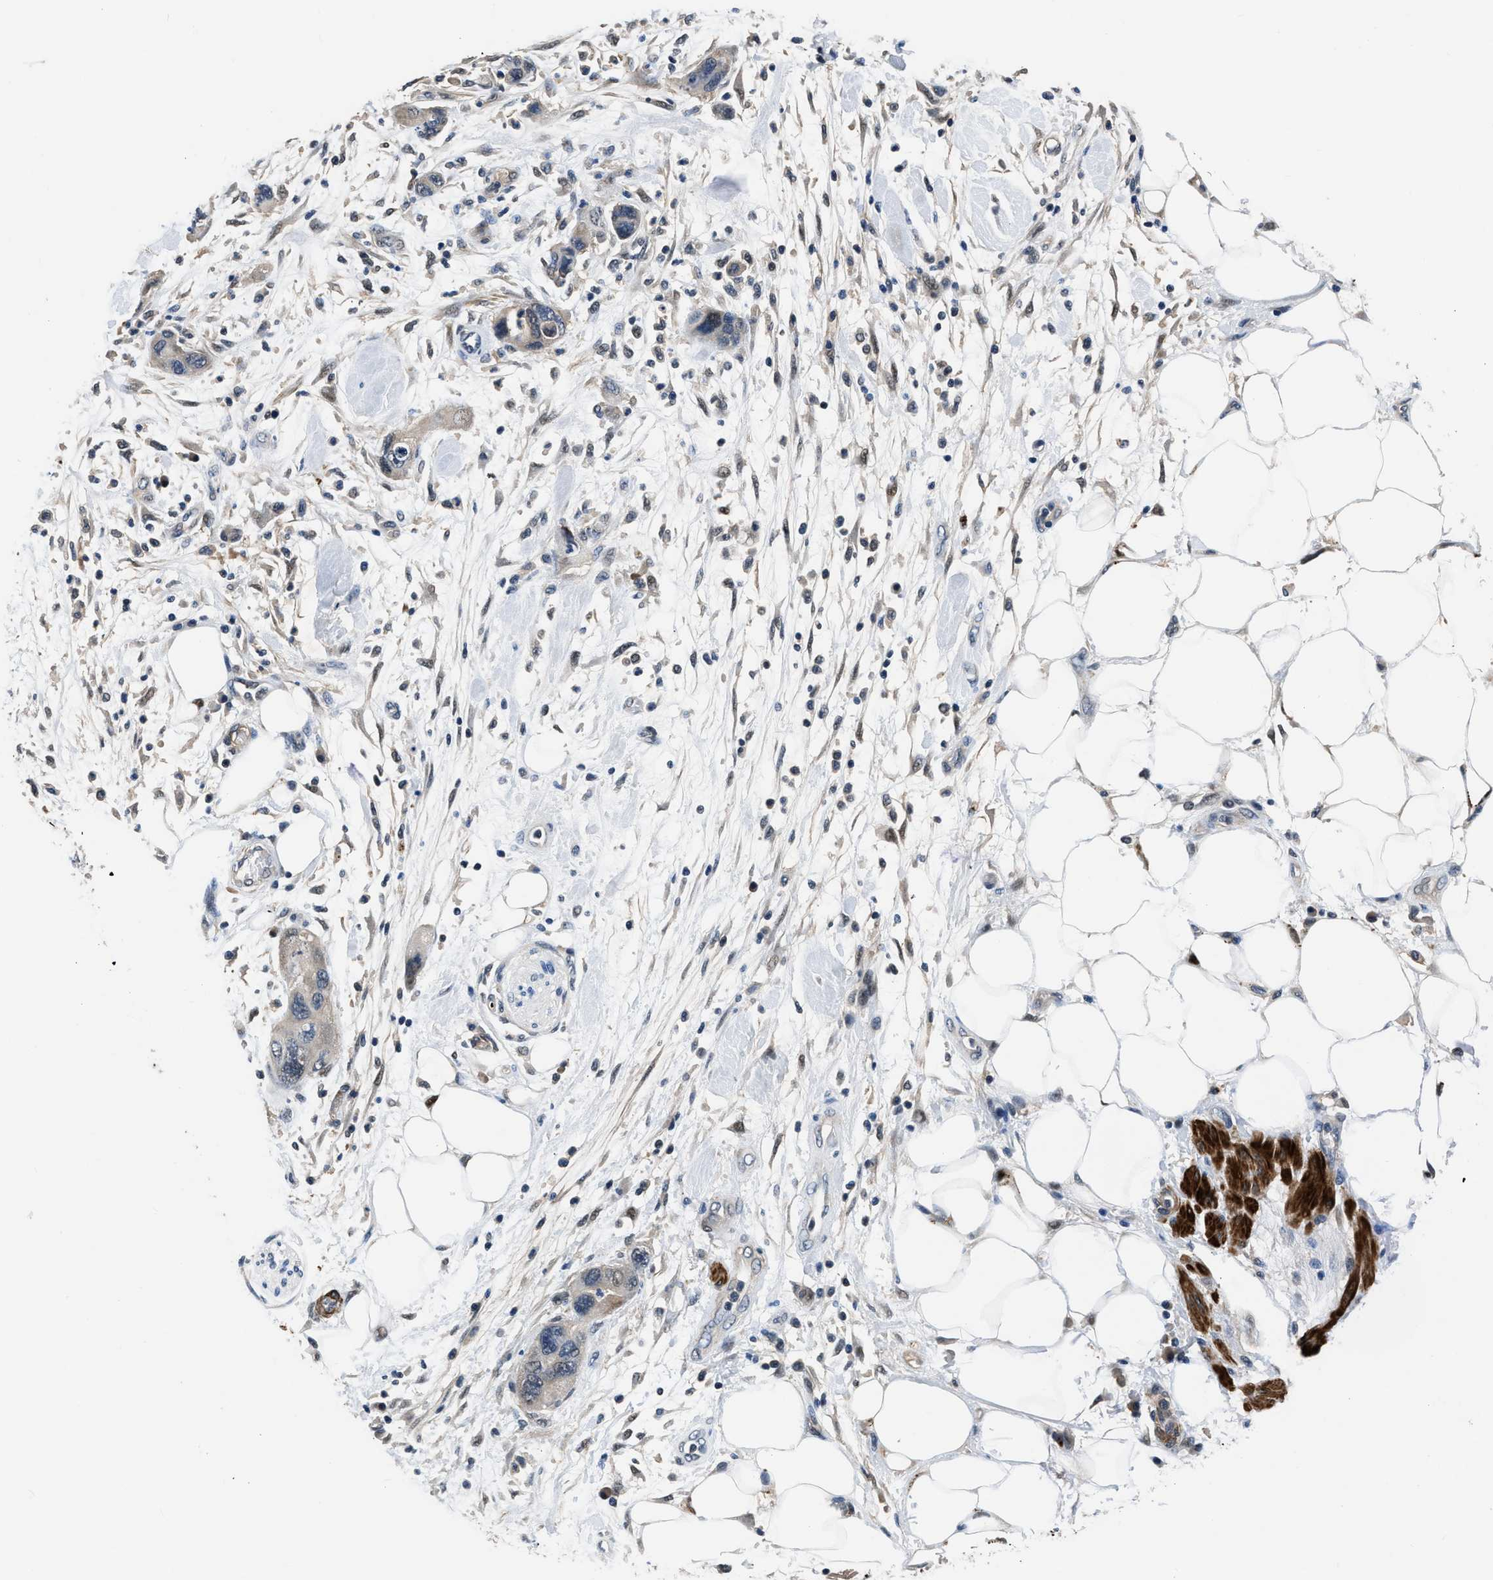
{"staining": {"intensity": "negative", "quantity": "none", "location": "none"}, "tissue": "pancreatic cancer", "cell_type": "Tumor cells", "image_type": "cancer", "snomed": [{"axis": "morphology", "description": "Normal tissue, NOS"}, {"axis": "morphology", "description": "Adenocarcinoma, NOS"}, {"axis": "topography", "description": "Pancreas"}], "caption": "This photomicrograph is of adenocarcinoma (pancreatic) stained with immunohistochemistry to label a protein in brown with the nuclei are counter-stained blue. There is no expression in tumor cells.", "gene": "LANCL2", "patient": {"sex": "female", "age": 71}}